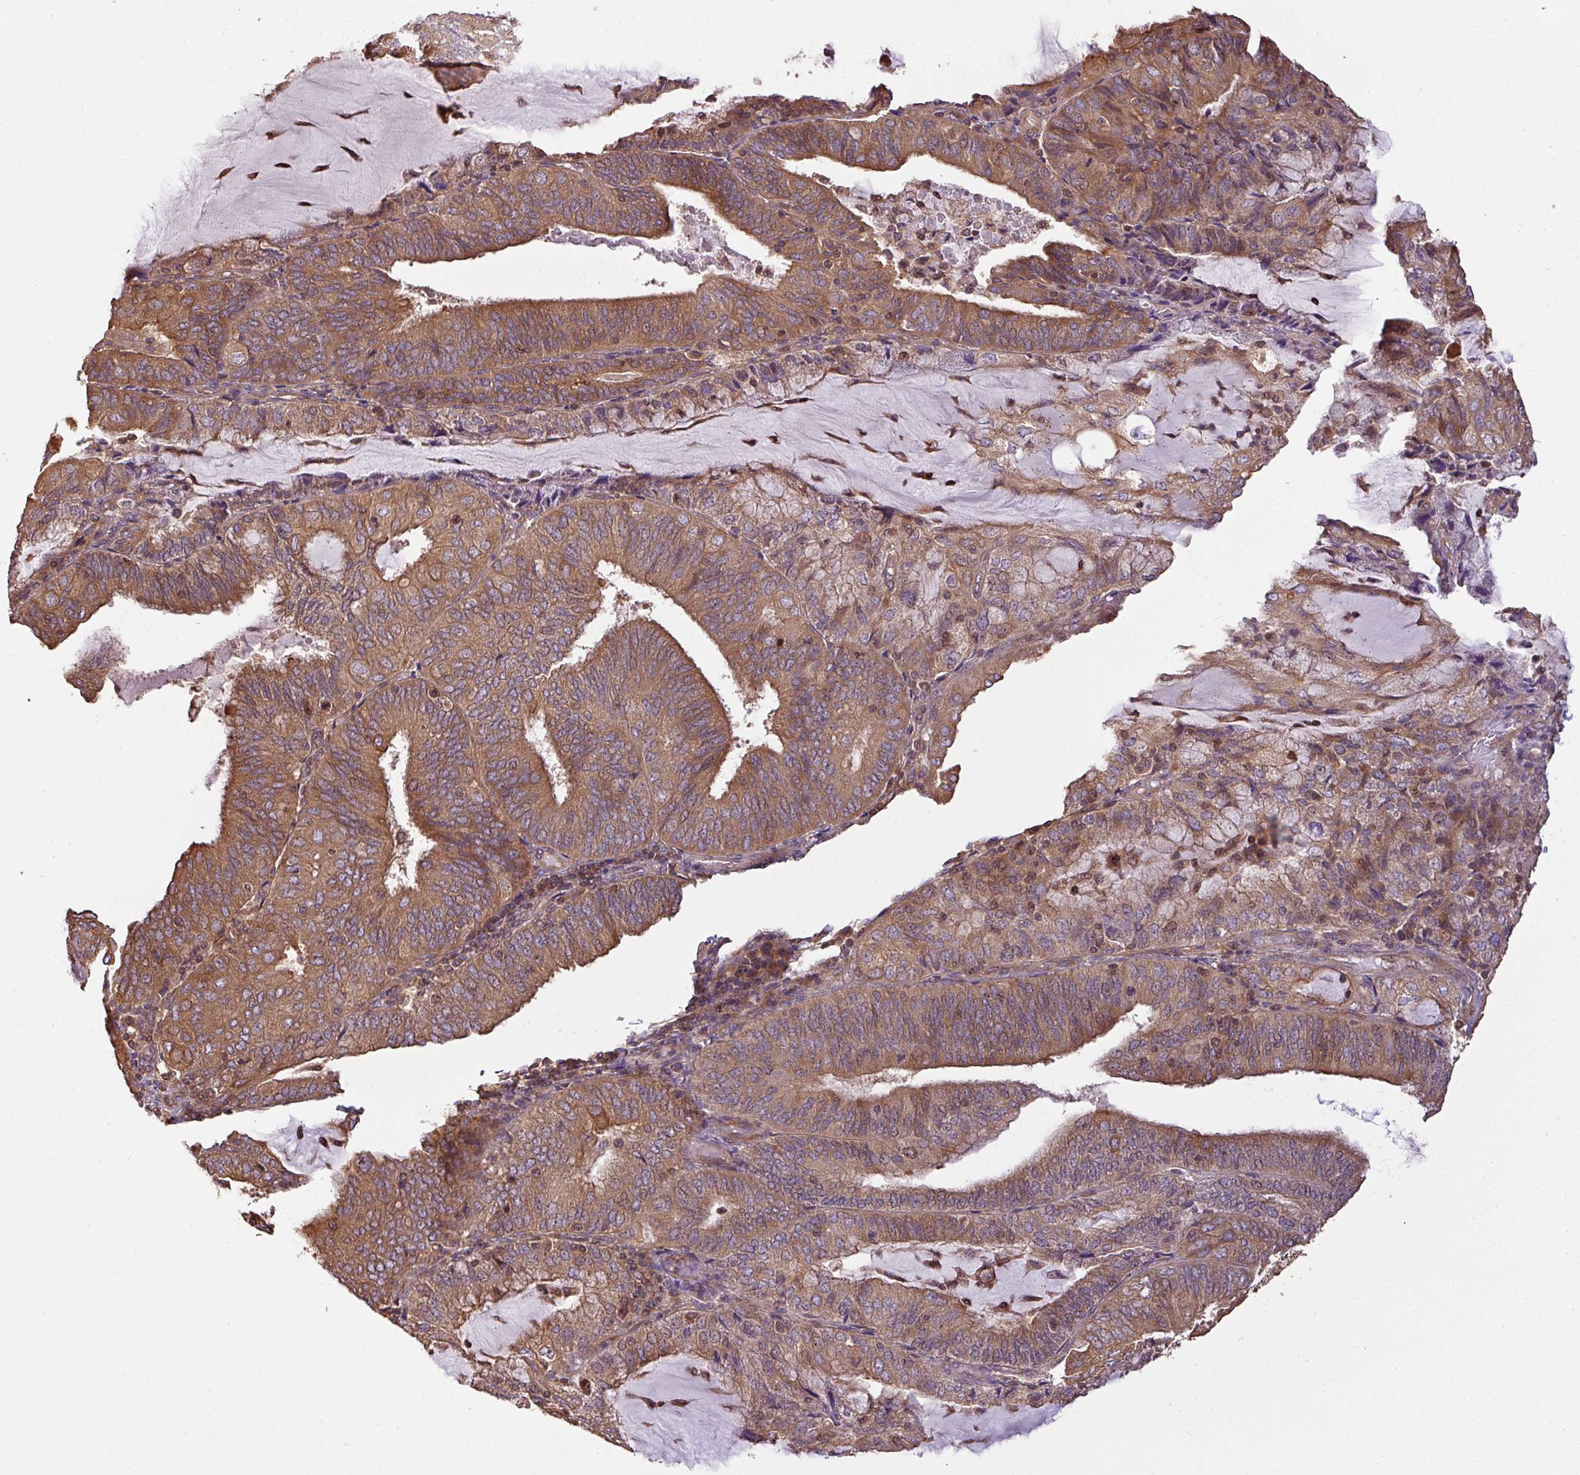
{"staining": {"intensity": "moderate", "quantity": ">75%", "location": "cytoplasmic/membranous,nuclear"}, "tissue": "endometrial cancer", "cell_type": "Tumor cells", "image_type": "cancer", "snomed": [{"axis": "morphology", "description": "Adenocarcinoma, NOS"}, {"axis": "topography", "description": "Endometrium"}], "caption": "Brown immunohistochemical staining in human endometrial cancer demonstrates moderate cytoplasmic/membranous and nuclear staining in approximately >75% of tumor cells.", "gene": "VENTX", "patient": {"sex": "female", "age": 81}}